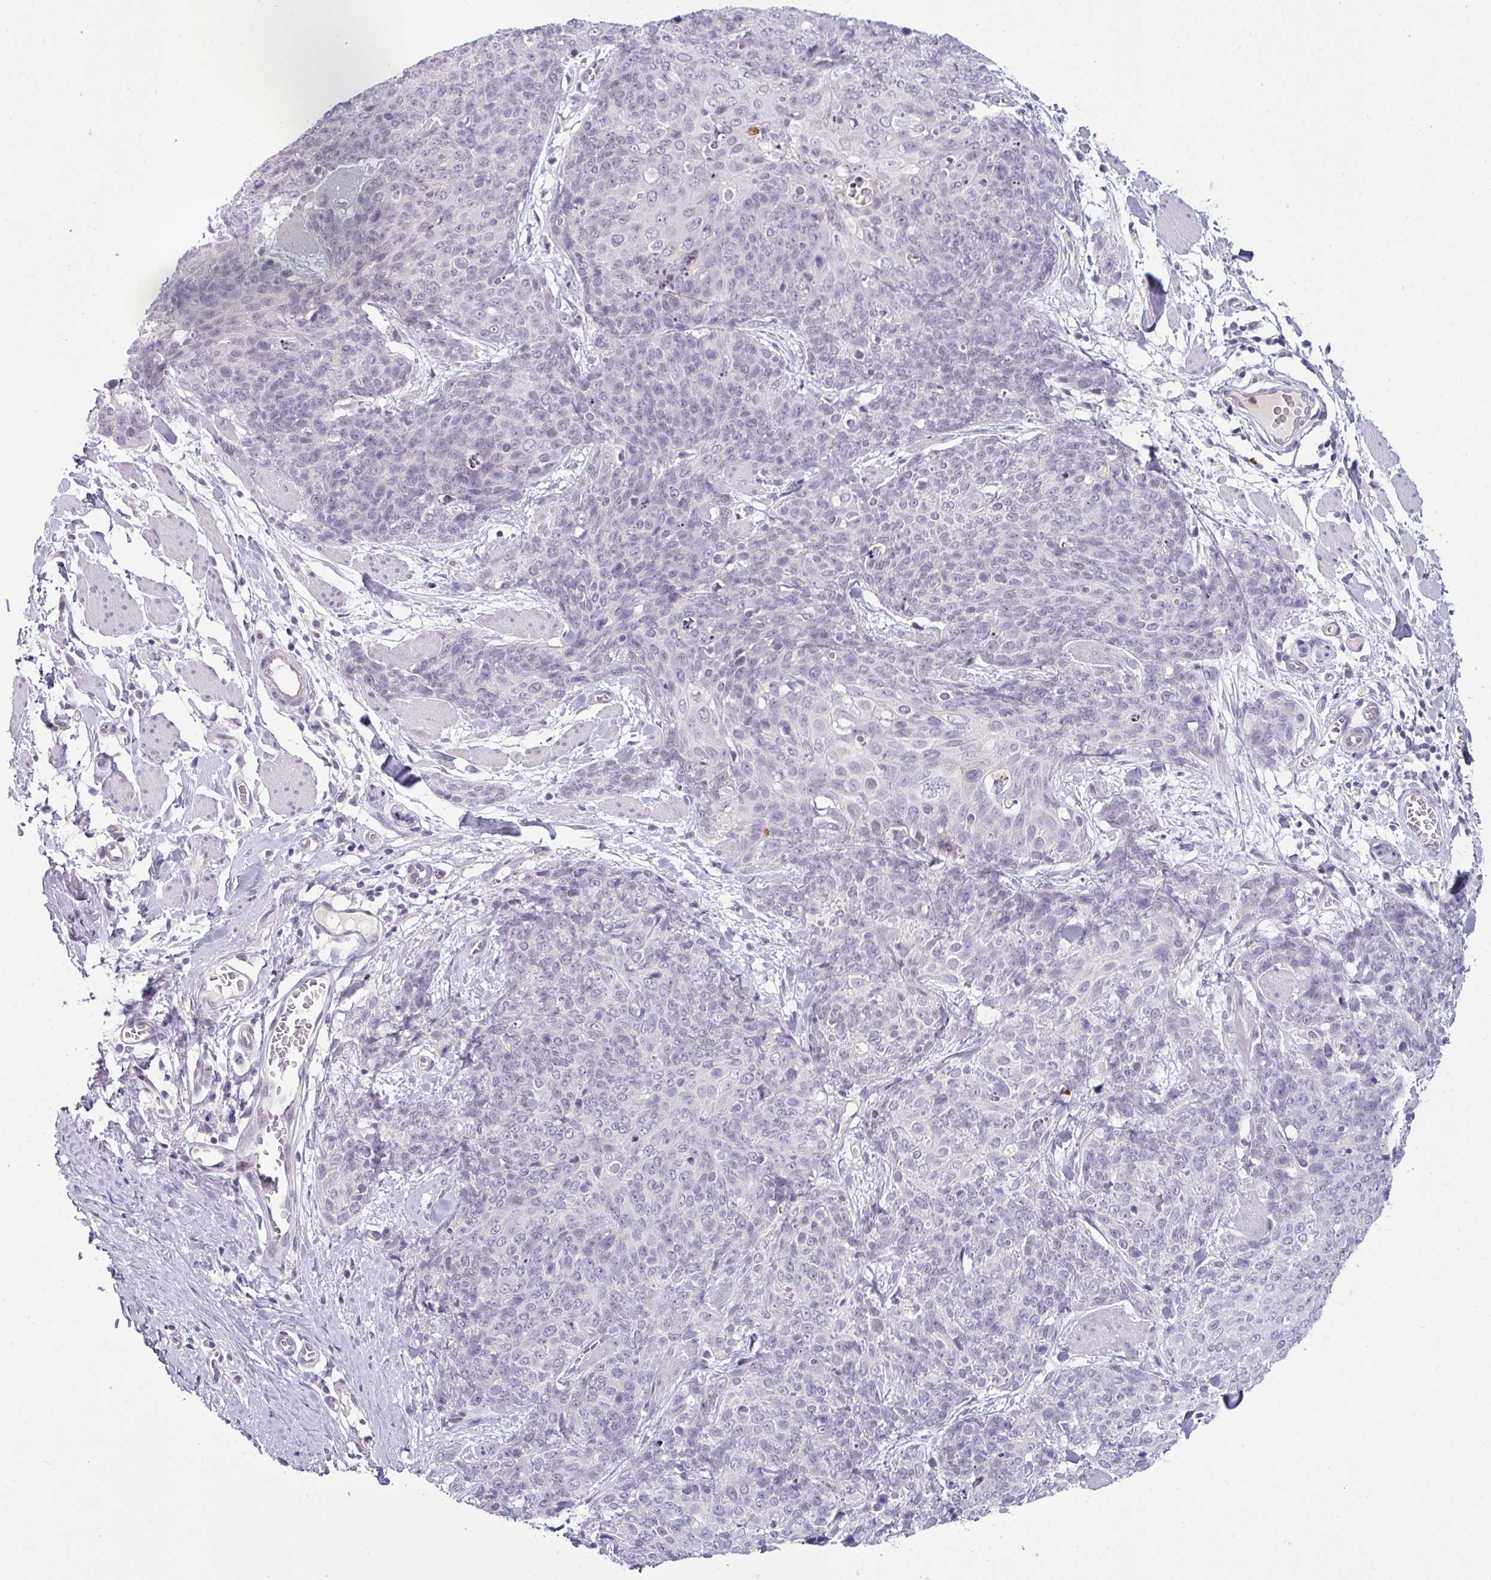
{"staining": {"intensity": "negative", "quantity": "none", "location": "none"}, "tissue": "skin cancer", "cell_type": "Tumor cells", "image_type": "cancer", "snomed": [{"axis": "morphology", "description": "Squamous cell carcinoma, NOS"}, {"axis": "topography", "description": "Skin"}, {"axis": "topography", "description": "Vulva"}], "caption": "This is an immunohistochemistry (IHC) micrograph of human skin cancer (squamous cell carcinoma). There is no staining in tumor cells.", "gene": "HBEGF", "patient": {"sex": "female", "age": 85}}